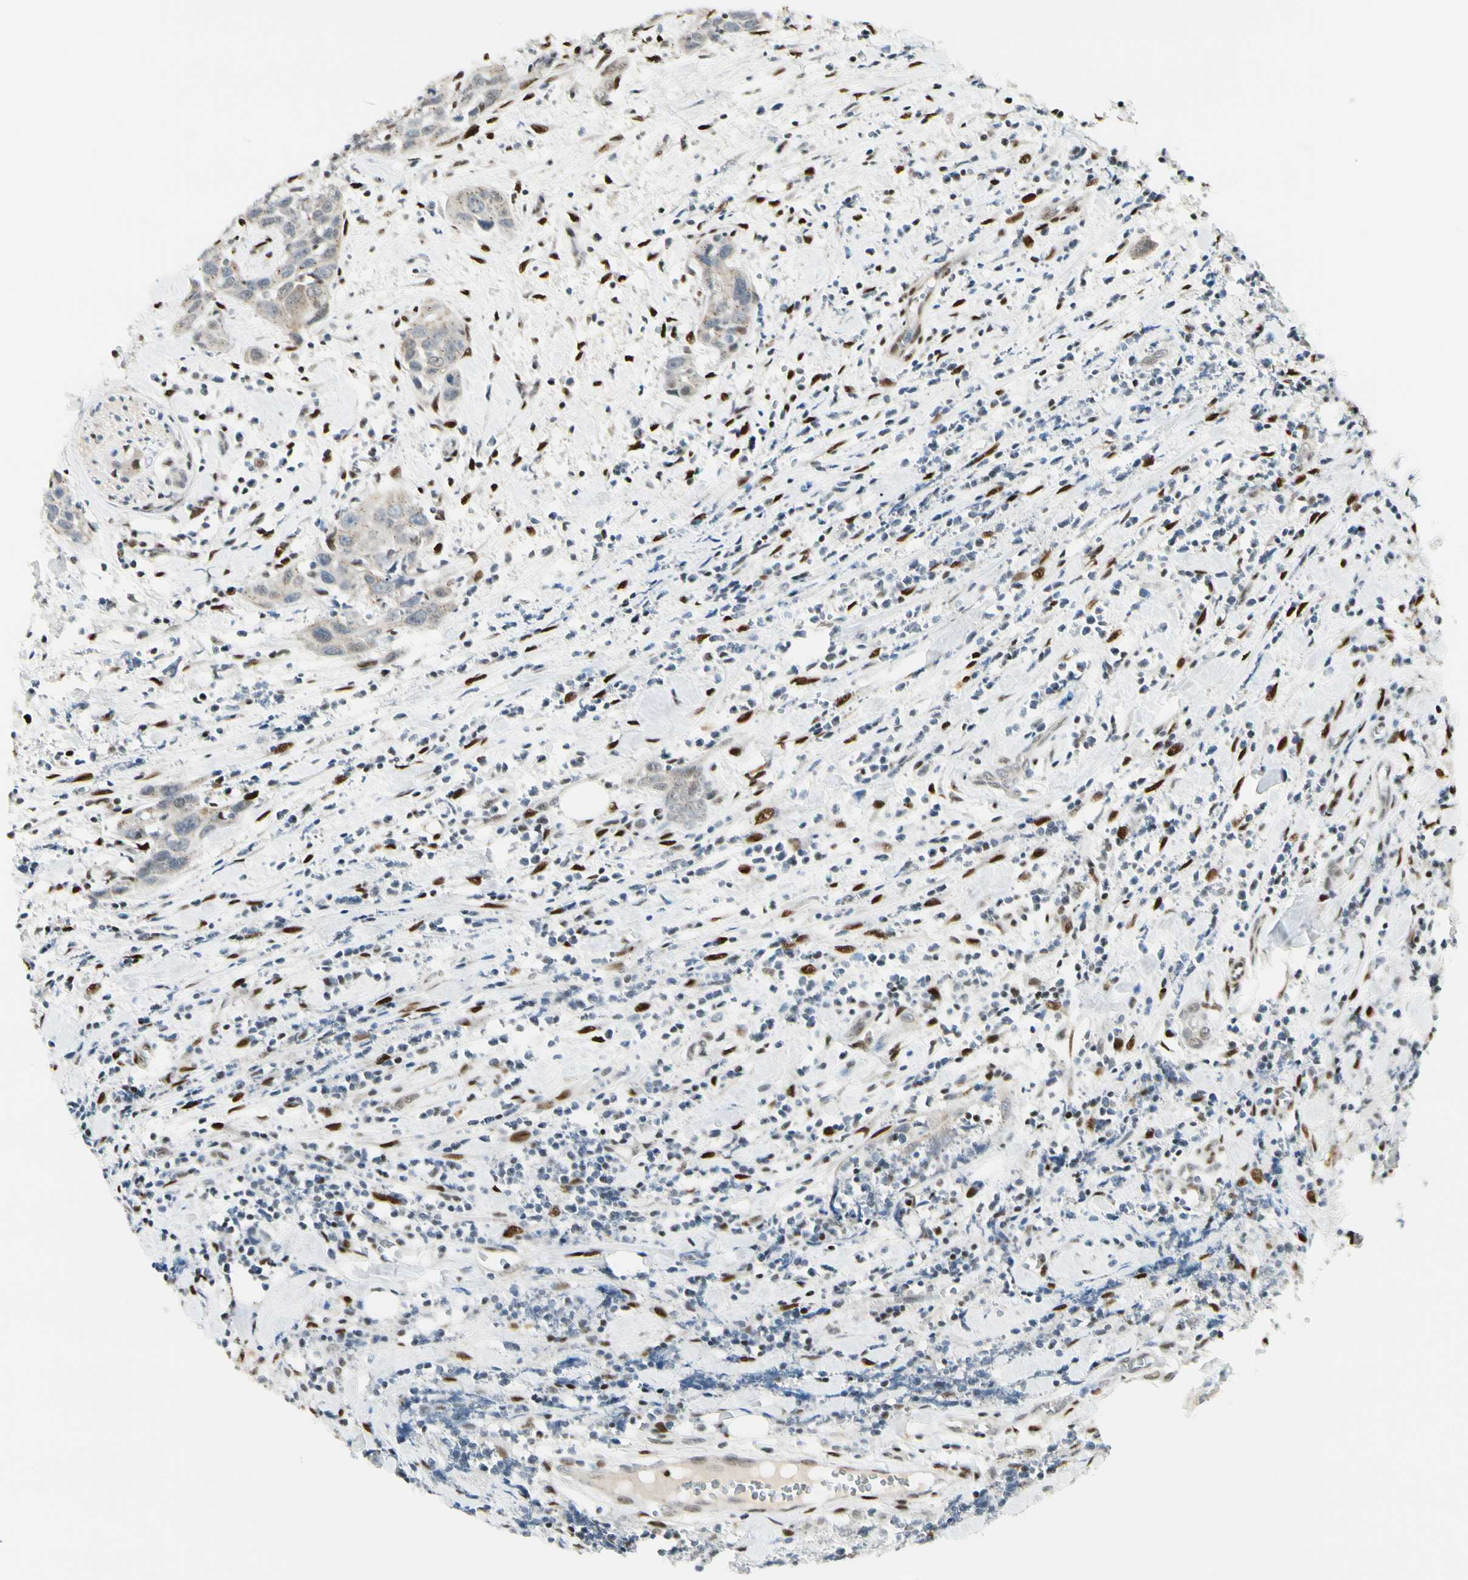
{"staining": {"intensity": "weak", "quantity": "25%-75%", "location": "cytoplasmic/membranous"}, "tissue": "head and neck cancer", "cell_type": "Tumor cells", "image_type": "cancer", "snomed": [{"axis": "morphology", "description": "Squamous cell carcinoma, NOS"}, {"axis": "topography", "description": "Oral tissue"}, {"axis": "topography", "description": "Head-Neck"}], "caption": "Immunohistochemistry (IHC) of head and neck squamous cell carcinoma shows low levels of weak cytoplasmic/membranous expression in about 25%-75% of tumor cells.", "gene": "ATXN1", "patient": {"sex": "female", "age": 50}}